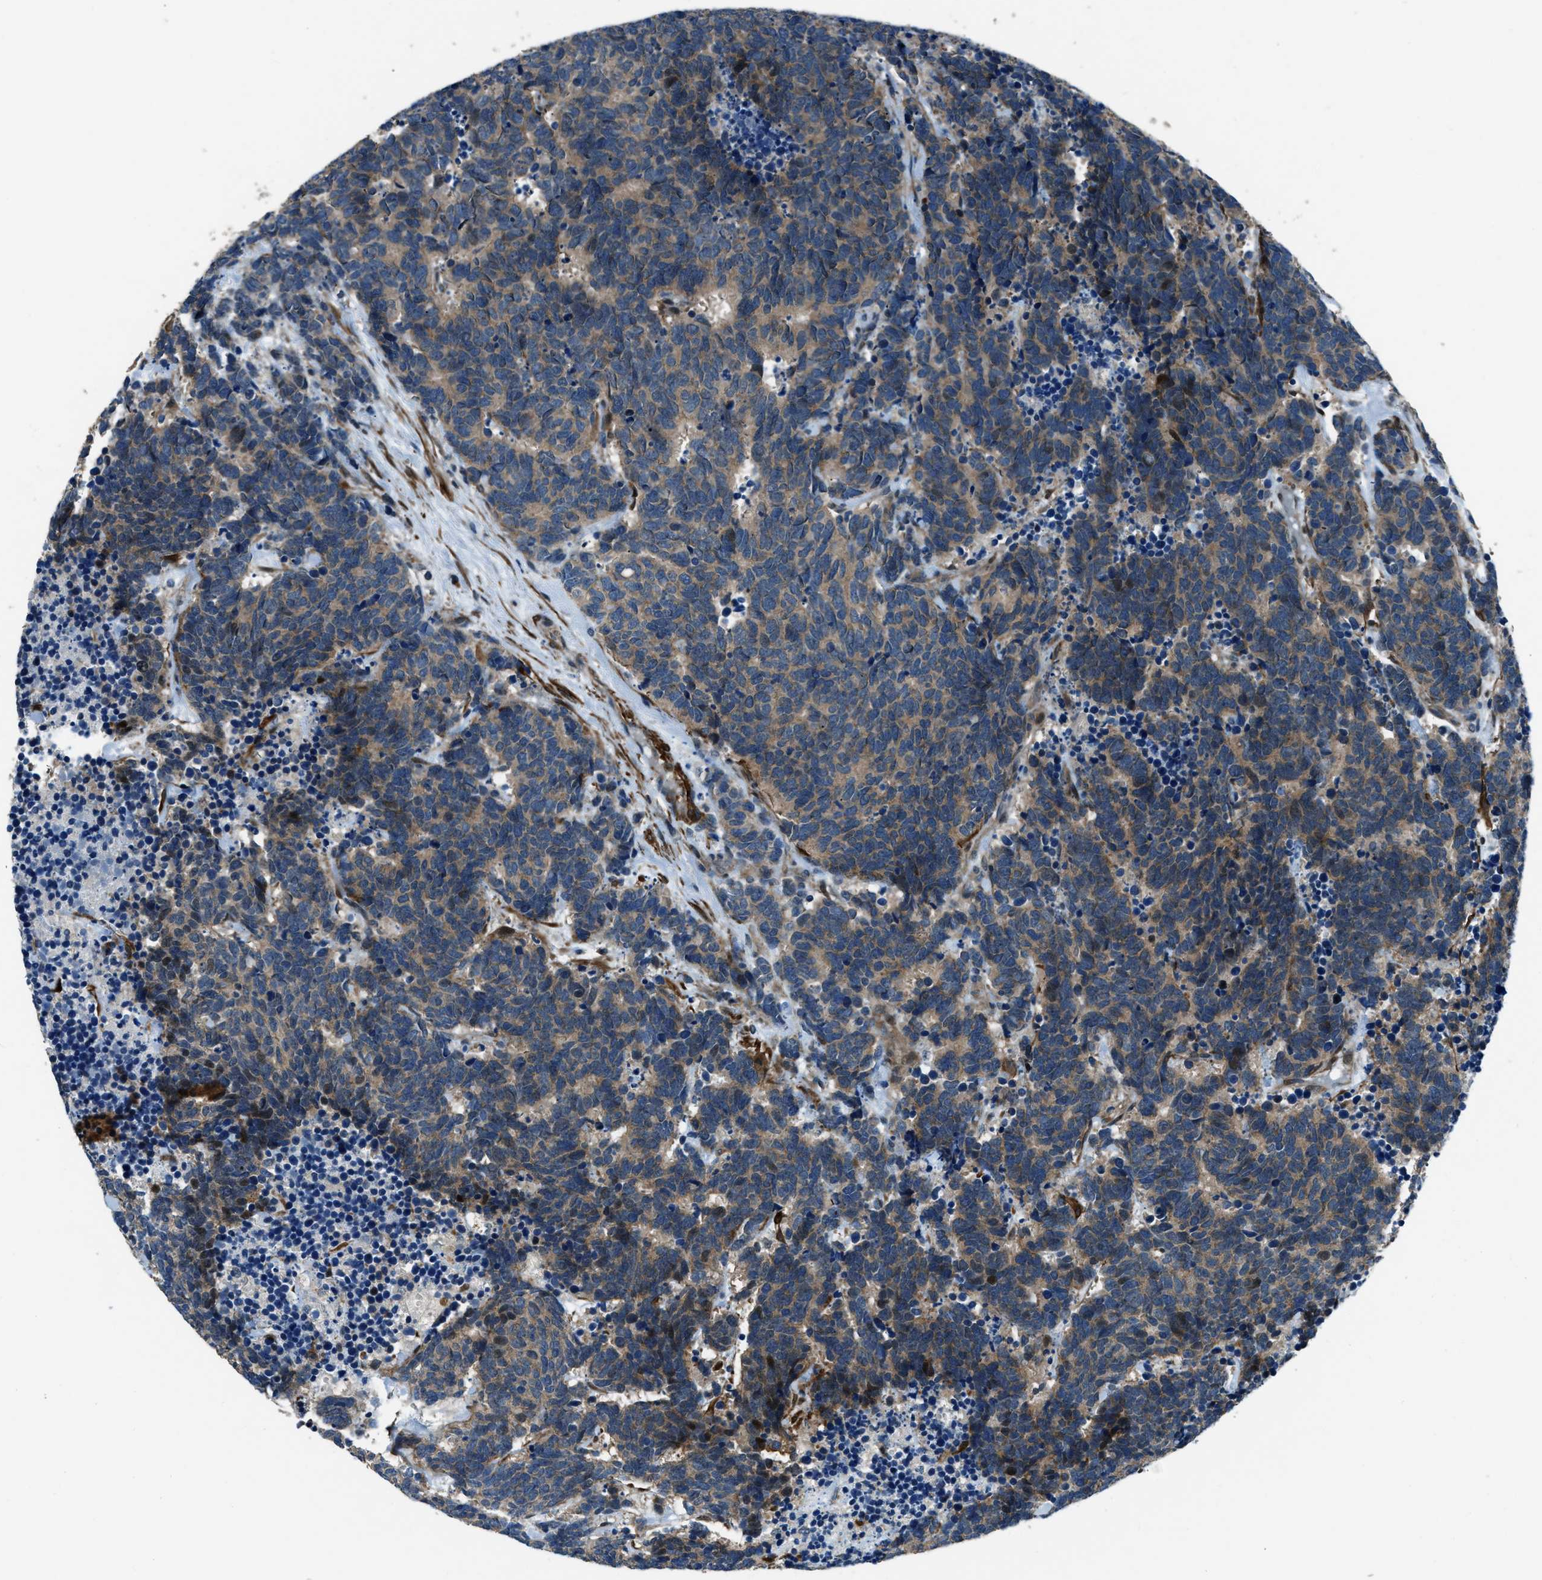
{"staining": {"intensity": "moderate", "quantity": ">75%", "location": "cytoplasmic/membranous"}, "tissue": "carcinoid", "cell_type": "Tumor cells", "image_type": "cancer", "snomed": [{"axis": "morphology", "description": "Carcinoma, NOS"}, {"axis": "morphology", "description": "Carcinoid, malignant, NOS"}, {"axis": "topography", "description": "Urinary bladder"}], "caption": "Brown immunohistochemical staining in human carcinoma exhibits moderate cytoplasmic/membranous staining in about >75% of tumor cells.", "gene": "NUDCD3", "patient": {"sex": "male", "age": 57}}